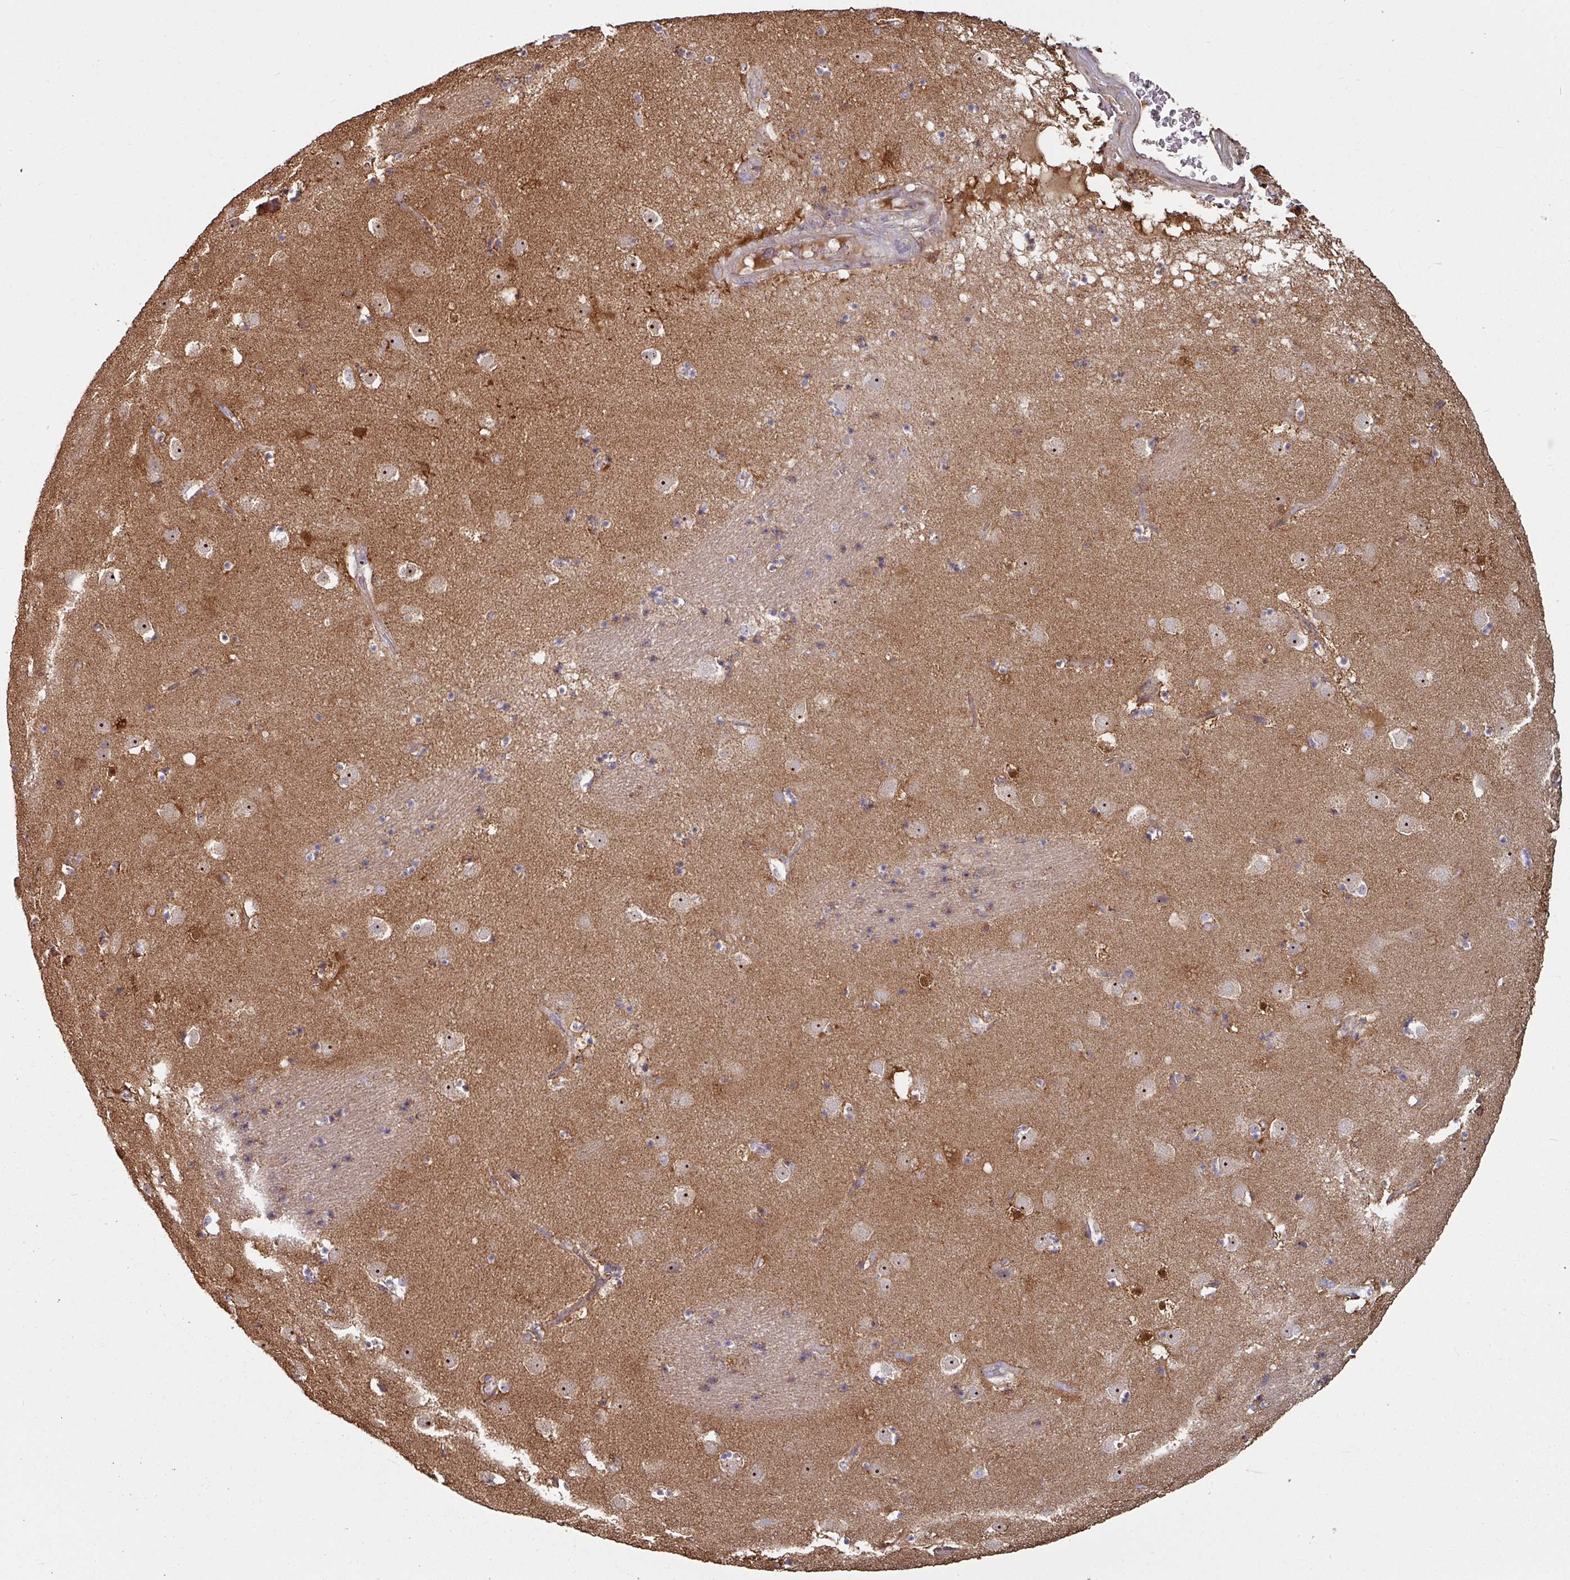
{"staining": {"intensity": "strong", "quantity": "<25%", "location": "cytoplasmic/membranous,nuclear"}, "tissue": "caudate", "cell_type": "Glial cells", "image_type": "normal", "snomed": [{"axis": "morphology", "description": "Normal tissue, NOS"}, {"axis": "topography", "description": "Lateral ventricle wall"}], "caption": "Brown immunohistochemical staining in normal caudate exhibits strong cytoplasmic/membranous,nuclear staining in approximately <25% of glial cells.", "gene": "OR2D3", "patient": {"sex": "male", "age": 58}}